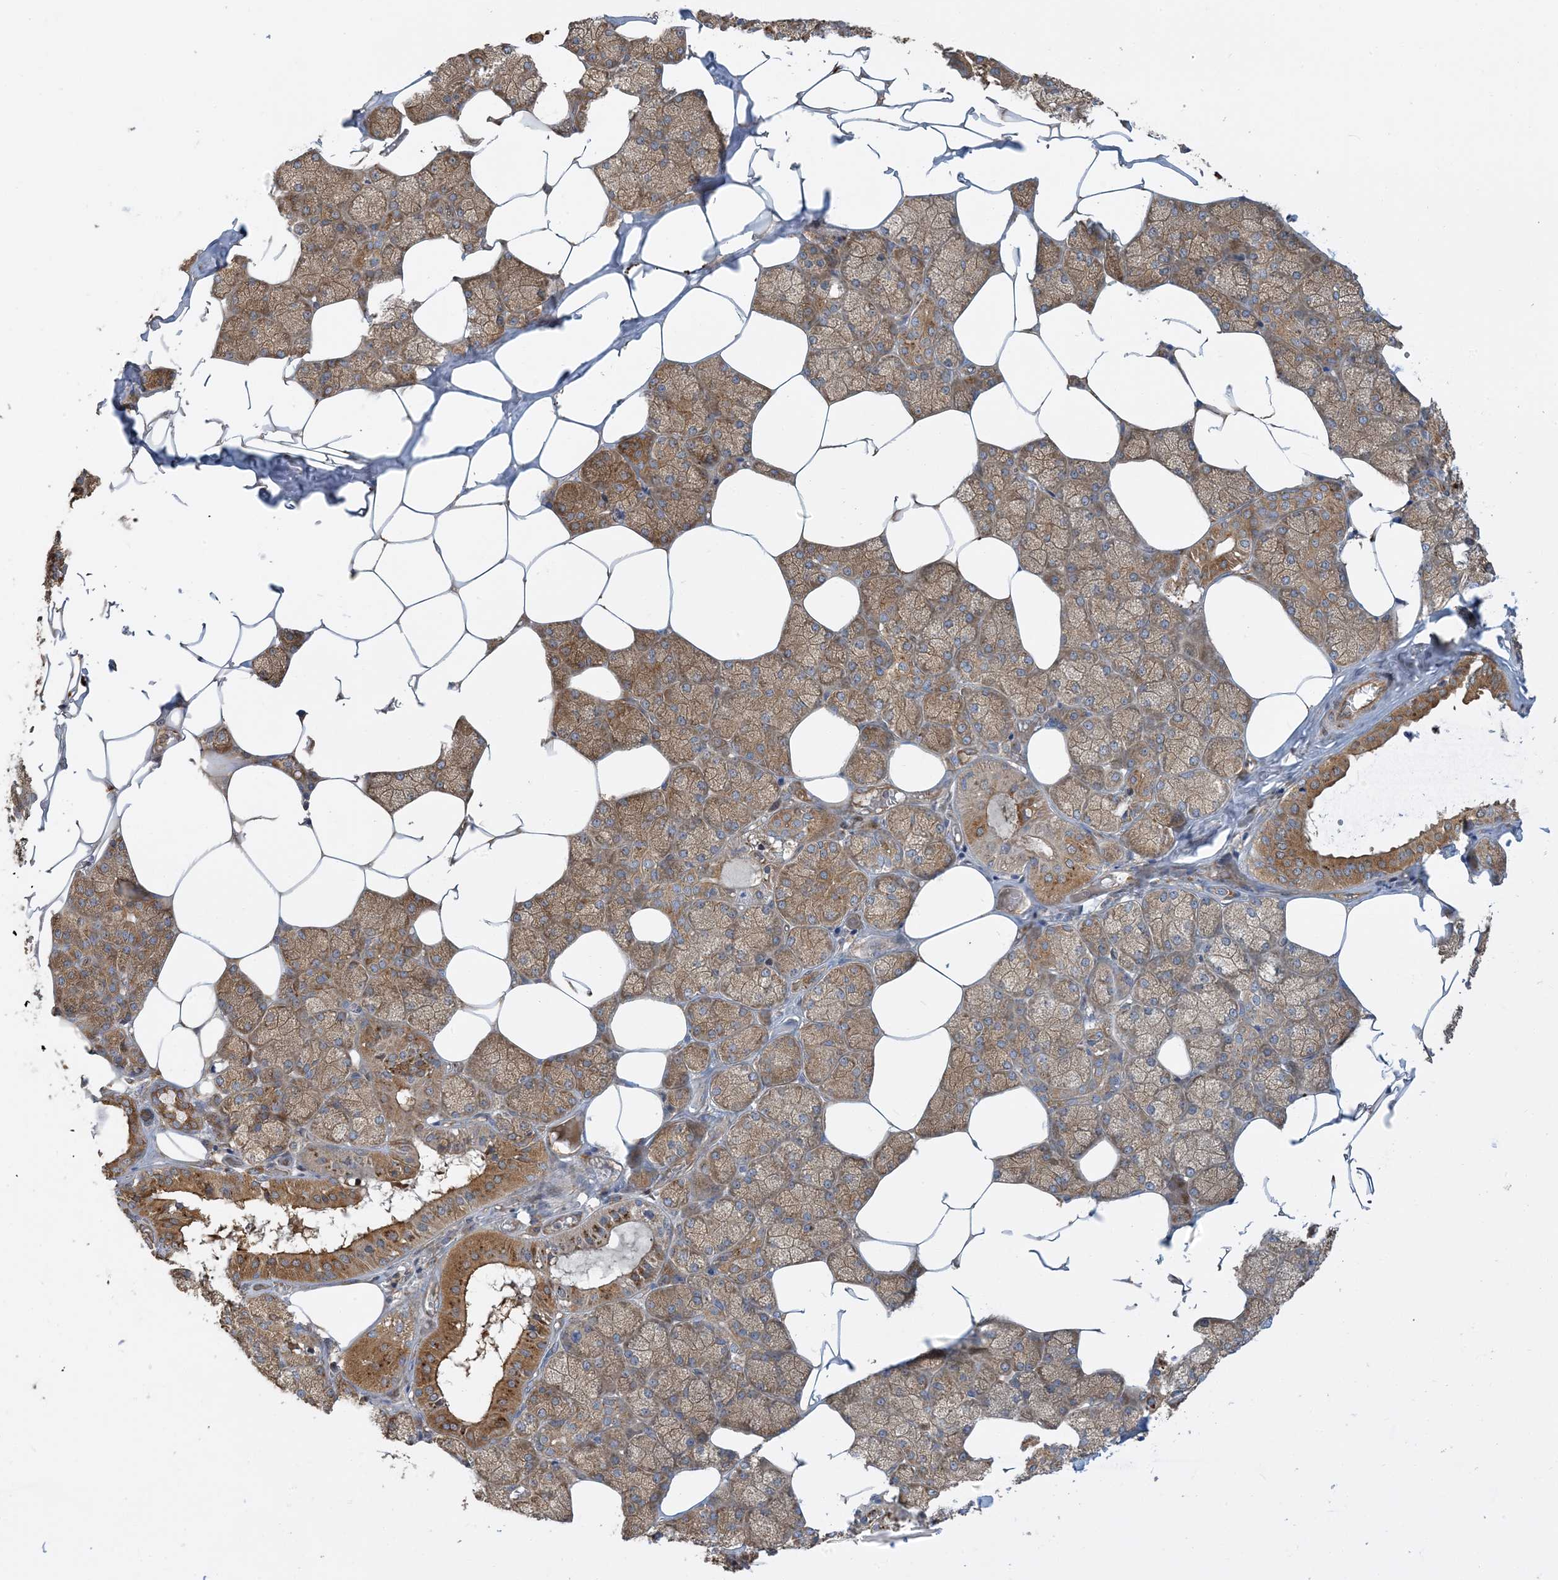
{"staining": {"intensity": "moderate", "quantity": ">75%", "location": "cytoplasmic/membranous"}, "tissue": "salivary gland", "cell_type": "Glandular cells", "image_type": "normal", "snomed": [{"axis": "morphology", "description": "Normal tissue, NOS"}, {"axis": "topography", "description": "Salivary gland"}], "caption": "Salivary gland stained with DAB IHC reveals medium levels of moderate cytoplasmic/membranous staining in approximately >75% of glandular cells.", "gene": "SIDT1", "patient": {"sex": "male", "age": 62}}